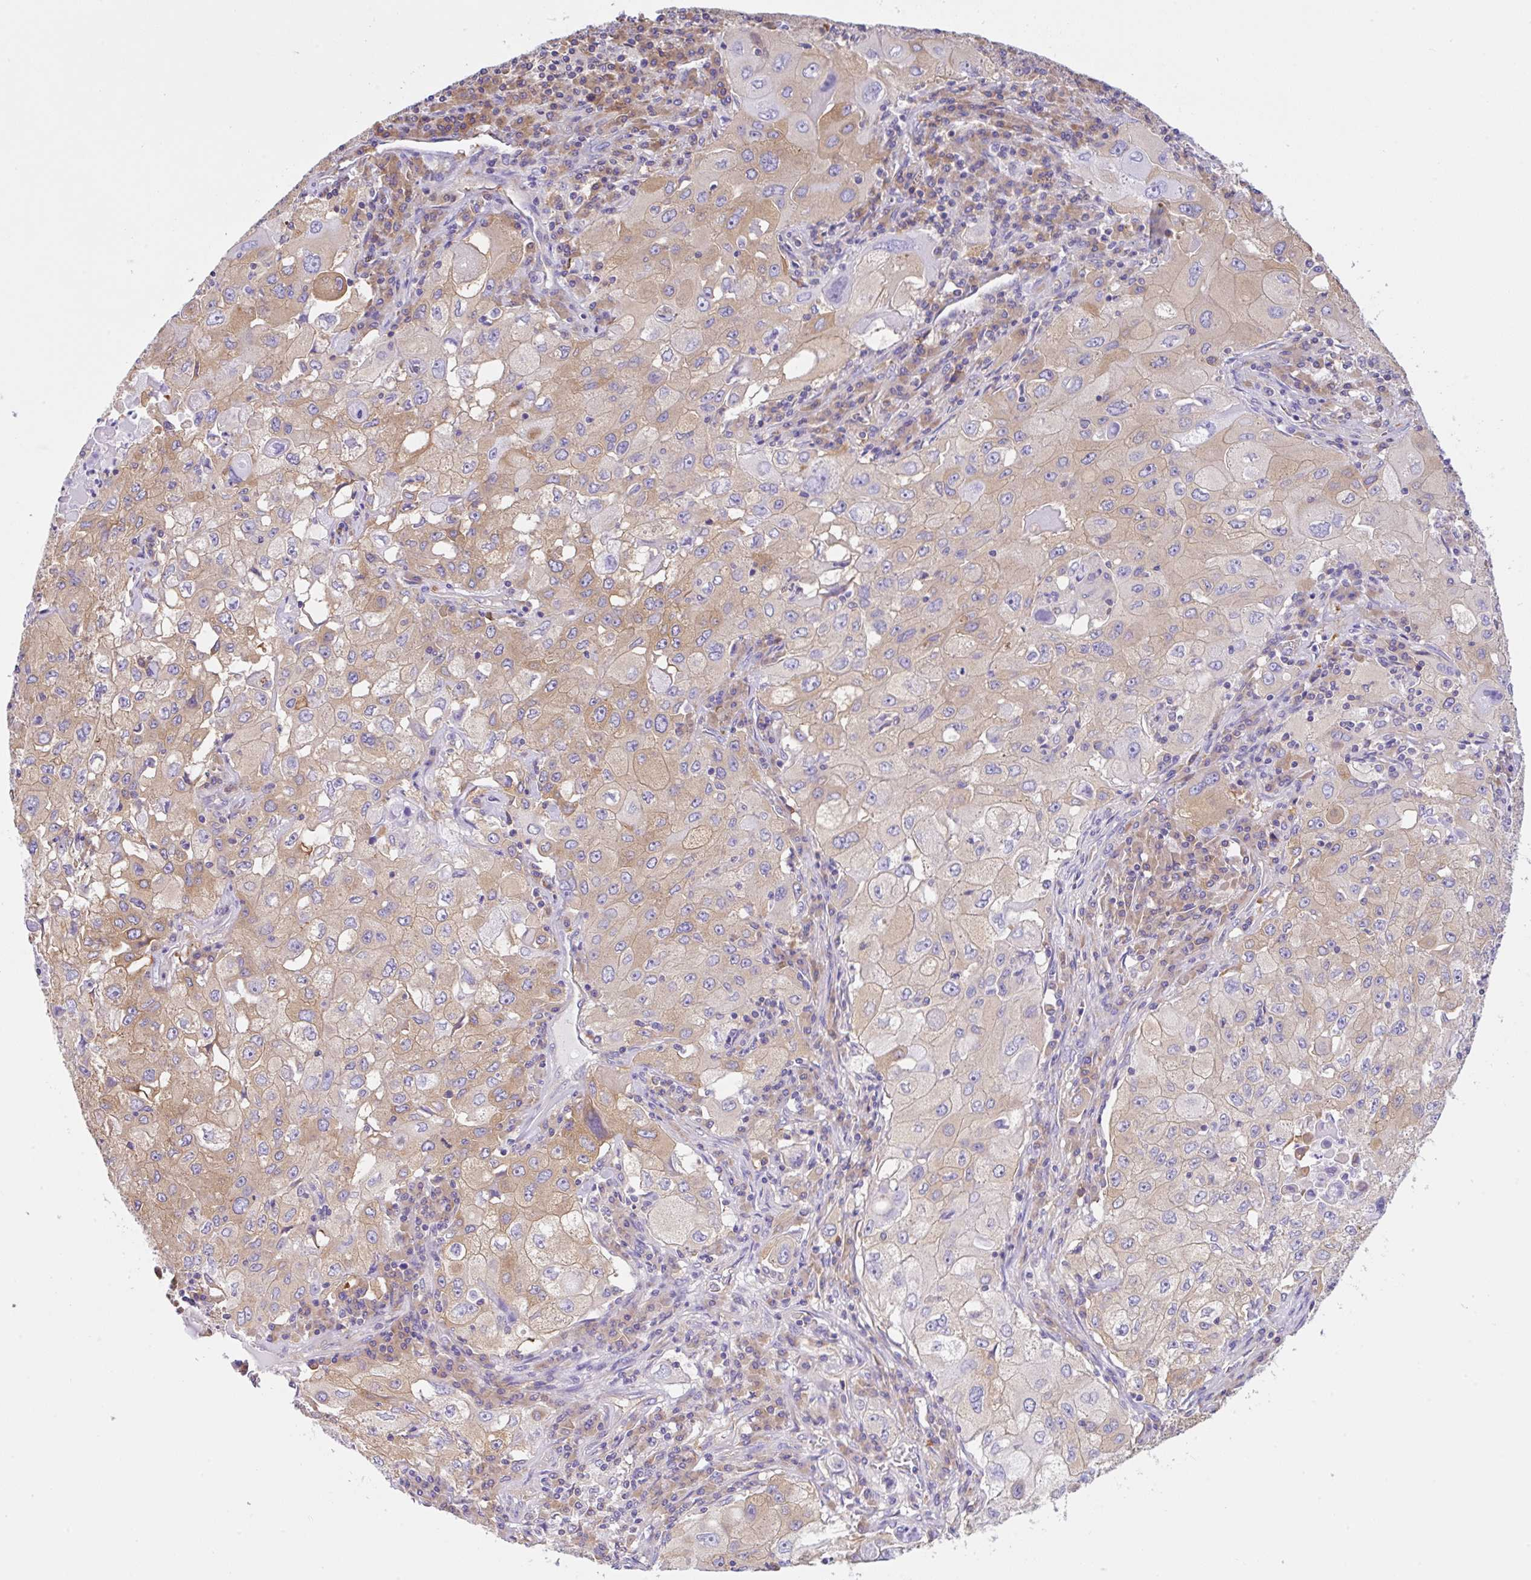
{"staining": {"intensity": "moderate", "quantity": "25%-75%", "location": "cytoplasmic/membranous"}, "tissue": "lung cancer", "cell_type": "Tumor cells", "image_type": "cancer", "snomed": [{"axis": "morphology", "description": "Squamous cell carcinoma, NOS"}, {"axis": "topography", "description": "Lung"}], "caption": "A brown stain labels moderate cytoplasmic/membranous staining of a protein in lung squamous cell carcinoma tumor cells.", "gene": "GFPT2", "patient": {"sex": "male", "age": 63}}